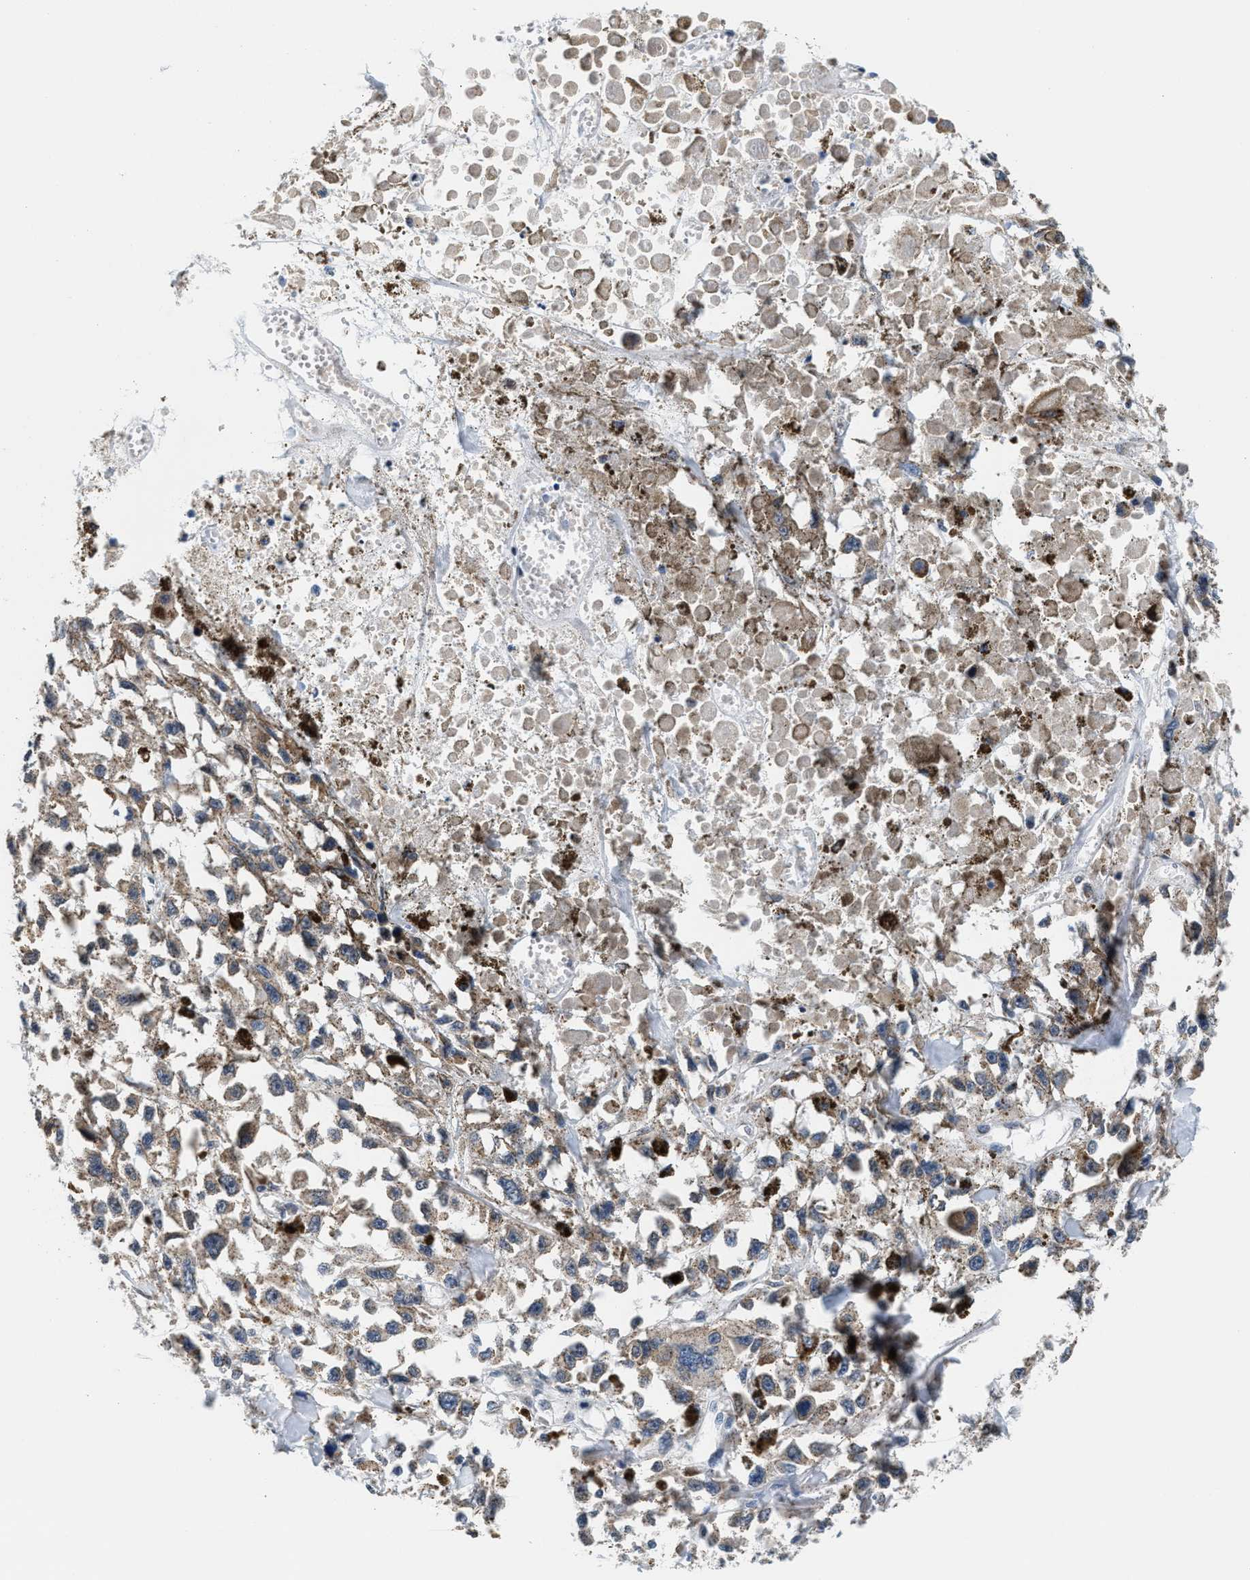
{"staining": {"intensity": "weak", "quantity": "25%-75%", "location": "cytoplasmic/membranous"}, "tissue": "melanoma", "cell_type": "Tumor cells", "image_type": "cancer", "snomed": [{"axis": "morphology", "description": "Malignant melanoma, Metastatic site"}, {"axis": "topography", "description": "Lymph node"}], "caption": "IHC staining of malignant melanoma (metastatic site), which demonstrates low levels of weak cytoplasmic/membranous expression in about 25%-75% of tumor cells indicating weak cytoplasmic/membranous protein positivity. The staining was performed using DAB (3,3'-diaminobenzidine) (brown) for protein detection and nuclei were counterstained in hematoxylin (blue).", "gene": "KCNMB2", "patient": {"sex": "male", "age": 59}}